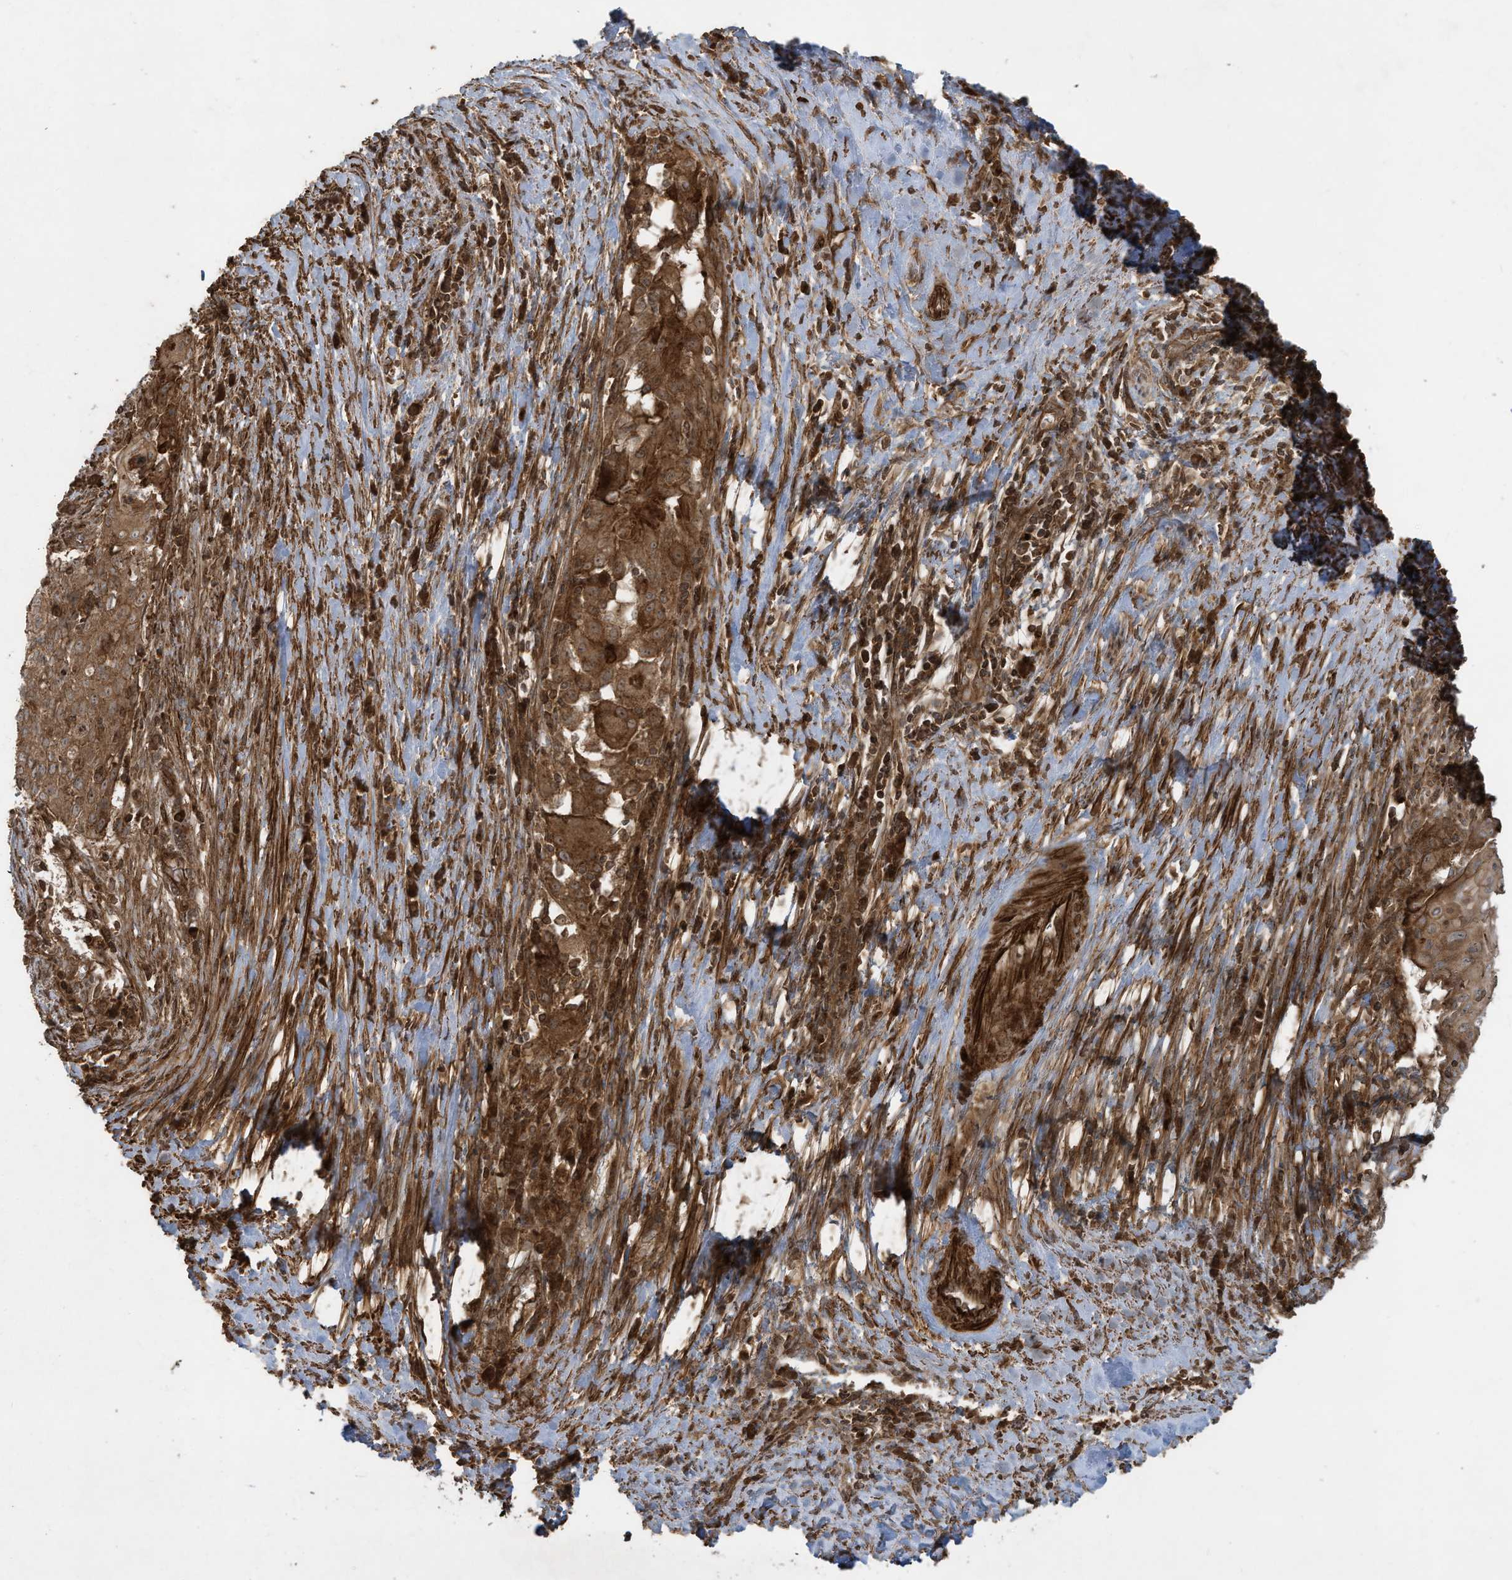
{"staining": {"intensity": "moderate", "quantity": ">75%", "location": "cytoplasmic/membranous,nuclear"}, "tissue": "cervical cancer", "cell_type": "Tumor cells", "image_type": "cancer", "snomed": [{"axis": "morphology", "description": "Squamous cell carcinoma, NOS"}, {"axis": "topography", "description": "Cervix"}], "caption": "An immunohistochemistry (IHC) photomicrograph of tumor tissue is shown. Protein staining in brown labels moderate cytoplasmic/membranous and nuclear positivity in cervical cancer (squamous cell carcinoma) within tumor cells. (DAB (3,3'-diaminobenzidine) IHC with brightfield microscopy, high magnification).", "gene": "DDIT4", "patient": {"sex": "female", "age": 39}}